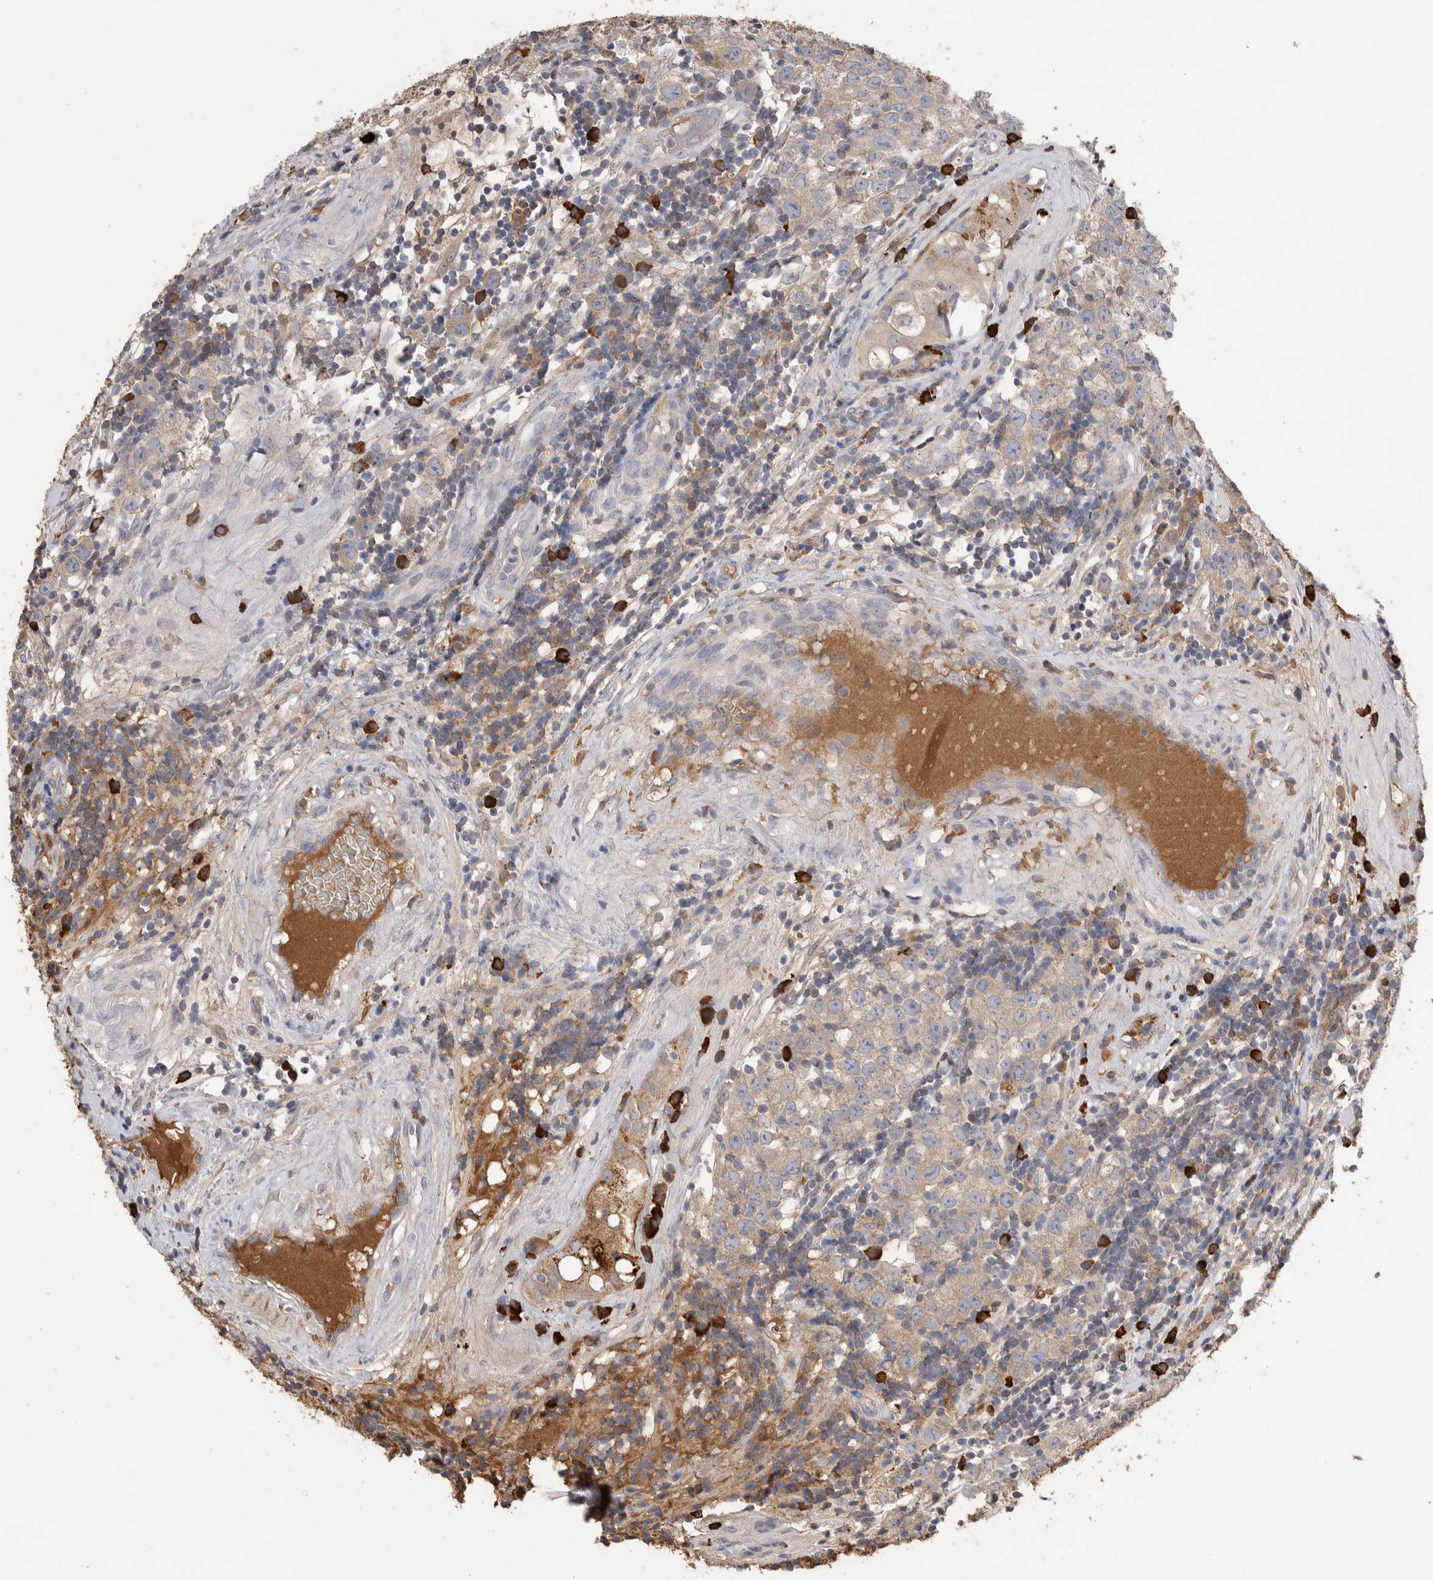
{"staining": {"intensity": "weak", "quantity": "25%-75%", "location": "cytoplasmic/membranous"}, "tissue": "testis cancer", "cell_type": "Tumor cells", "image_type": "cancer", "snomed": [{"axis": "morphology", "description": "Seminoma, NOS"}, {"axis": "morphology", "description": "Carcinoma, Embryonal, NOS"}, {"axis": "topography", "description": "Testis"}], "caption": "Immunohistochemical staining of testis seminoma shows low levels of weak cytoplasmic/membranous protein staining in about 25%-75% of tumor cells.", "gene": "PPP3CC", "patient": {"sex": "male", "age": 28}}